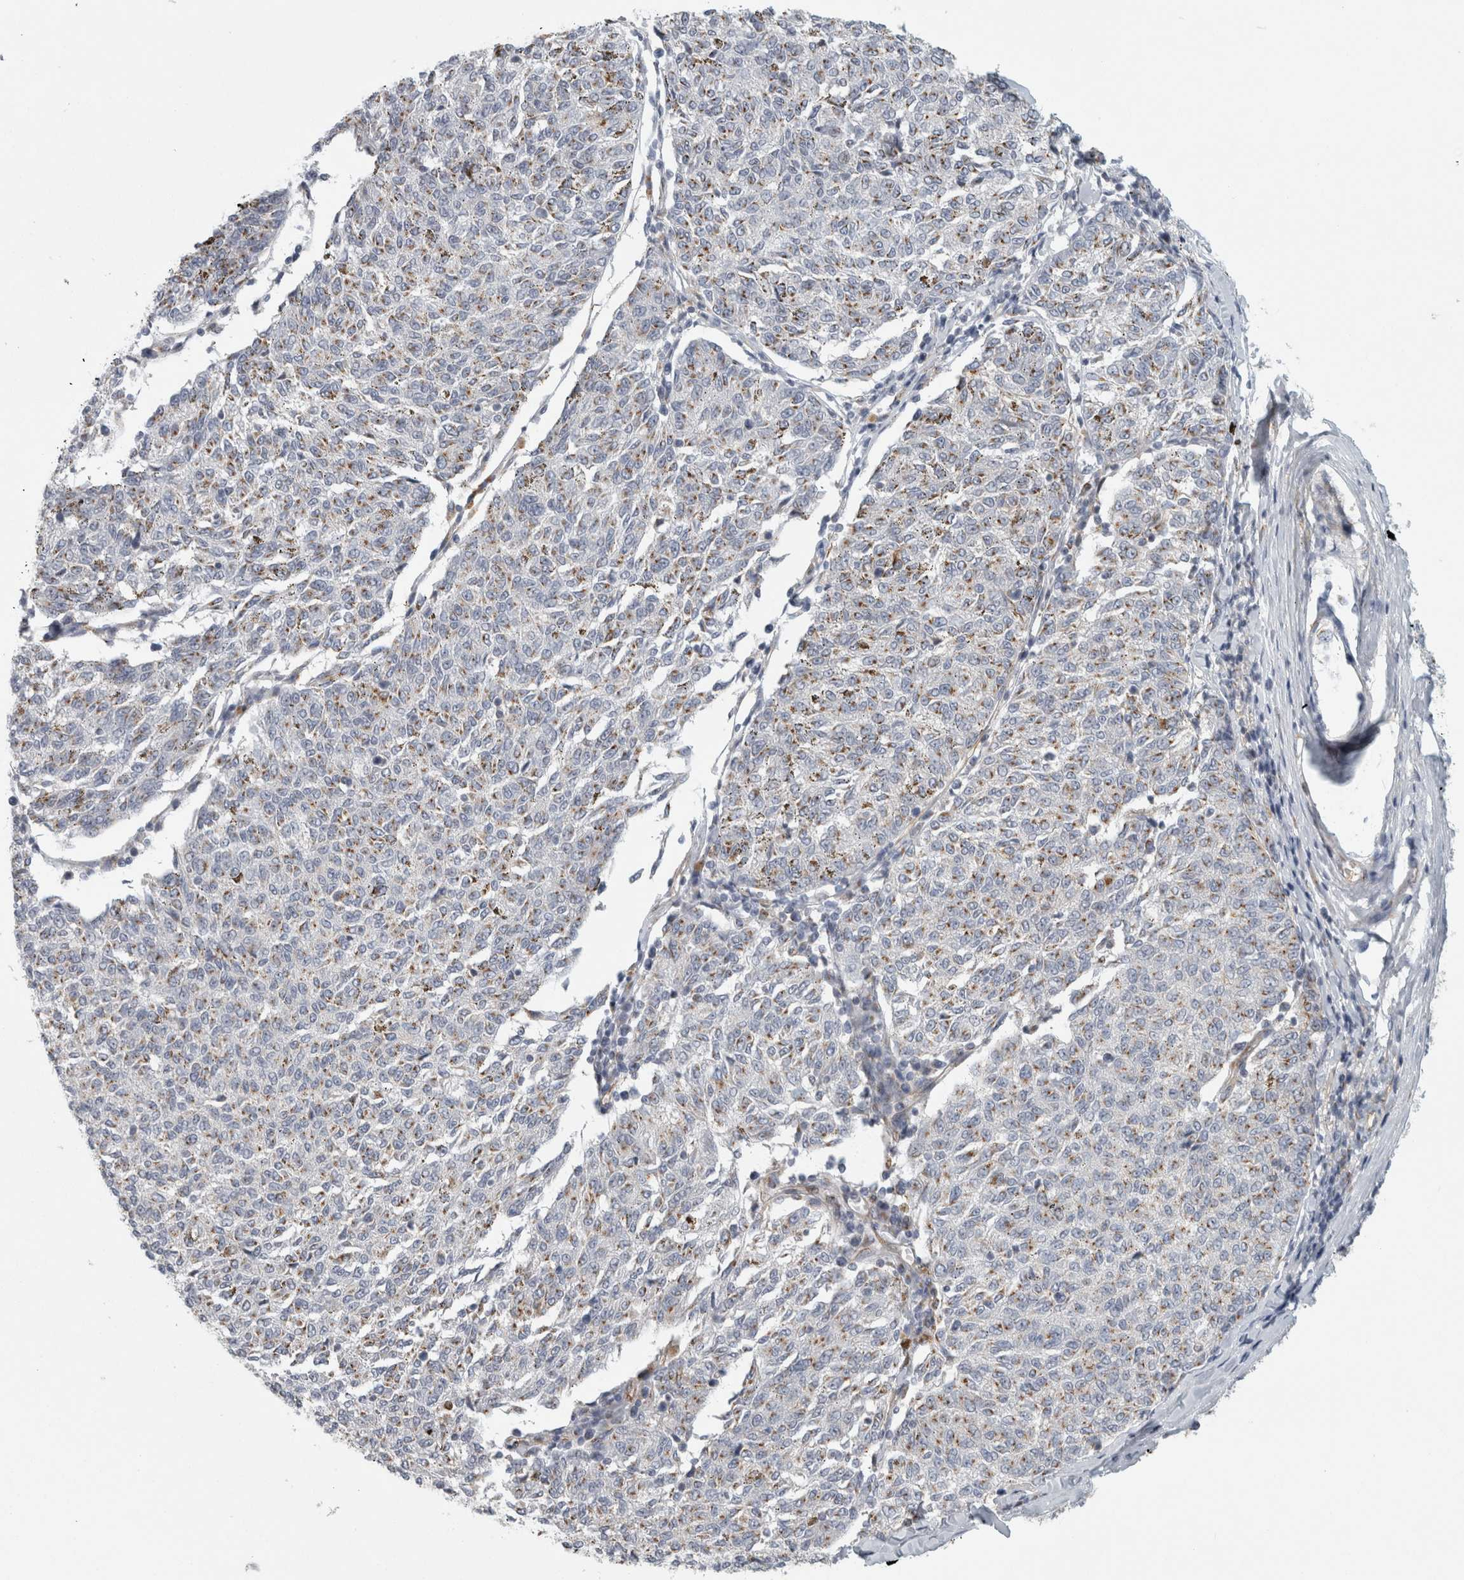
{"staining": {"intensity": "negative", "quantity": "none", "location": "none"}, "tissue": "melanoma", "cell_type": "Tumor cells", "image_type": "cancer", "snomed": [{"axis": "morphology", "description": "Malignant melanoma, NOS"}, {"axis": "topography", "description": "Skin"}], "caption": "IHC photomicrograph of neoplastic tissue: melanoma stained with DAB reveals no significant protein staining in tumor cells.", "gene": "PEX6", "patient": {"sex": "female", "age": 72}}